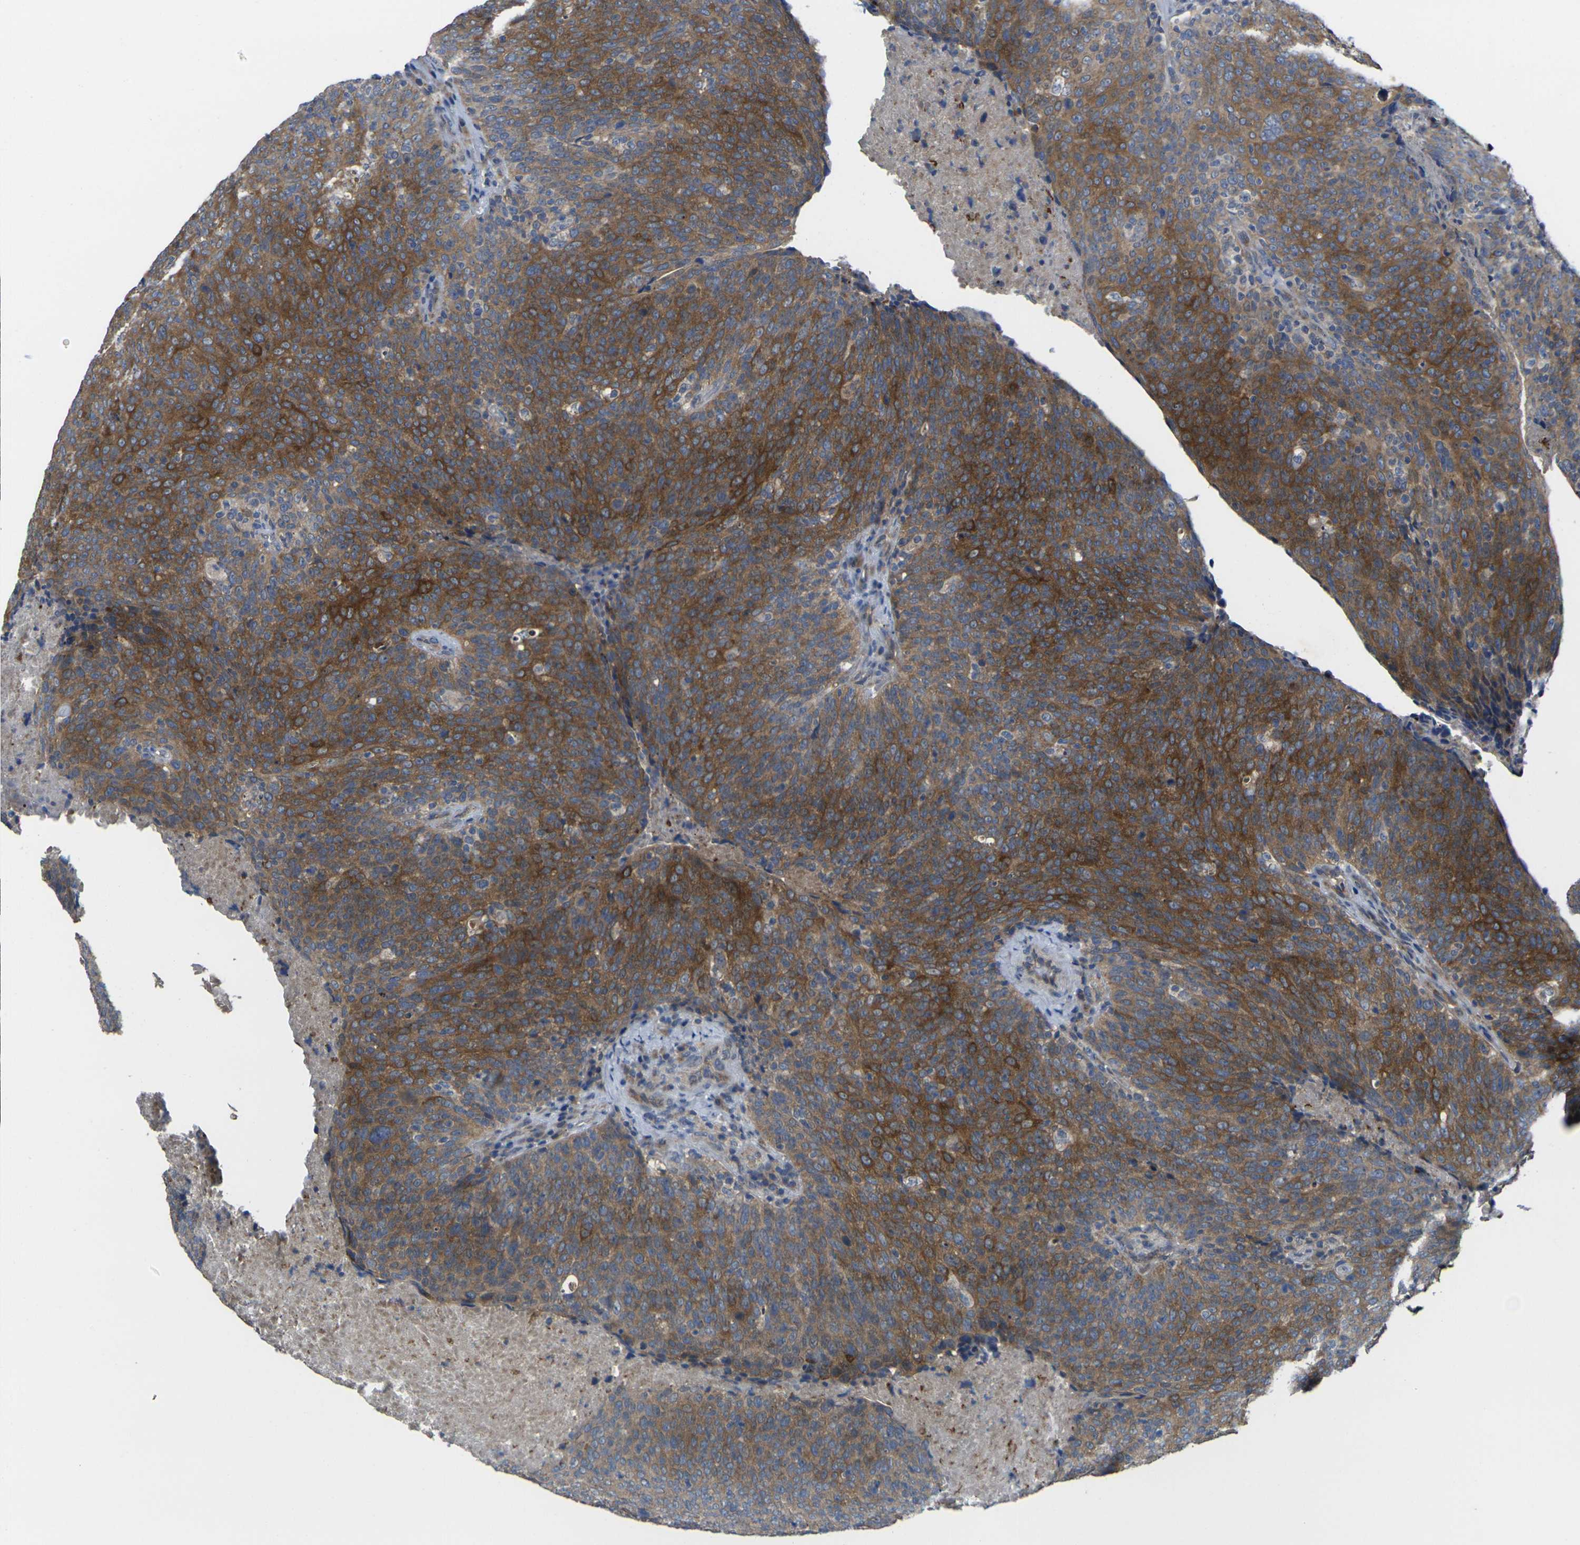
{"staining": {"intensity": "moderate", "quantity": ">75%", "location": "cytoplasmic/membranous"}, "tissue": "head and neck cancer", "cell_type": "Tumor cells", "image_type": "cancer", "snomed": [{"axis": "morphology", "description": "Squamous cell carcinoma, NOS"}, {"axis": "morphology", "description": "Squamous cell carcinoma, metastatic, NOS"}, {"axis": "topography", "description": "Lymph node"}, {"axis": "topography", "description": "Head-Neck"}], "caption": "This is an image of immunohistochemistry (IHC) staining of head and neck squamous cell carcinoma, which shows moderate expression in the cytoplasmic/membranous of tumor cells.", "gene": "GNA12", "patient": {"sex": "male", "age": 62}}